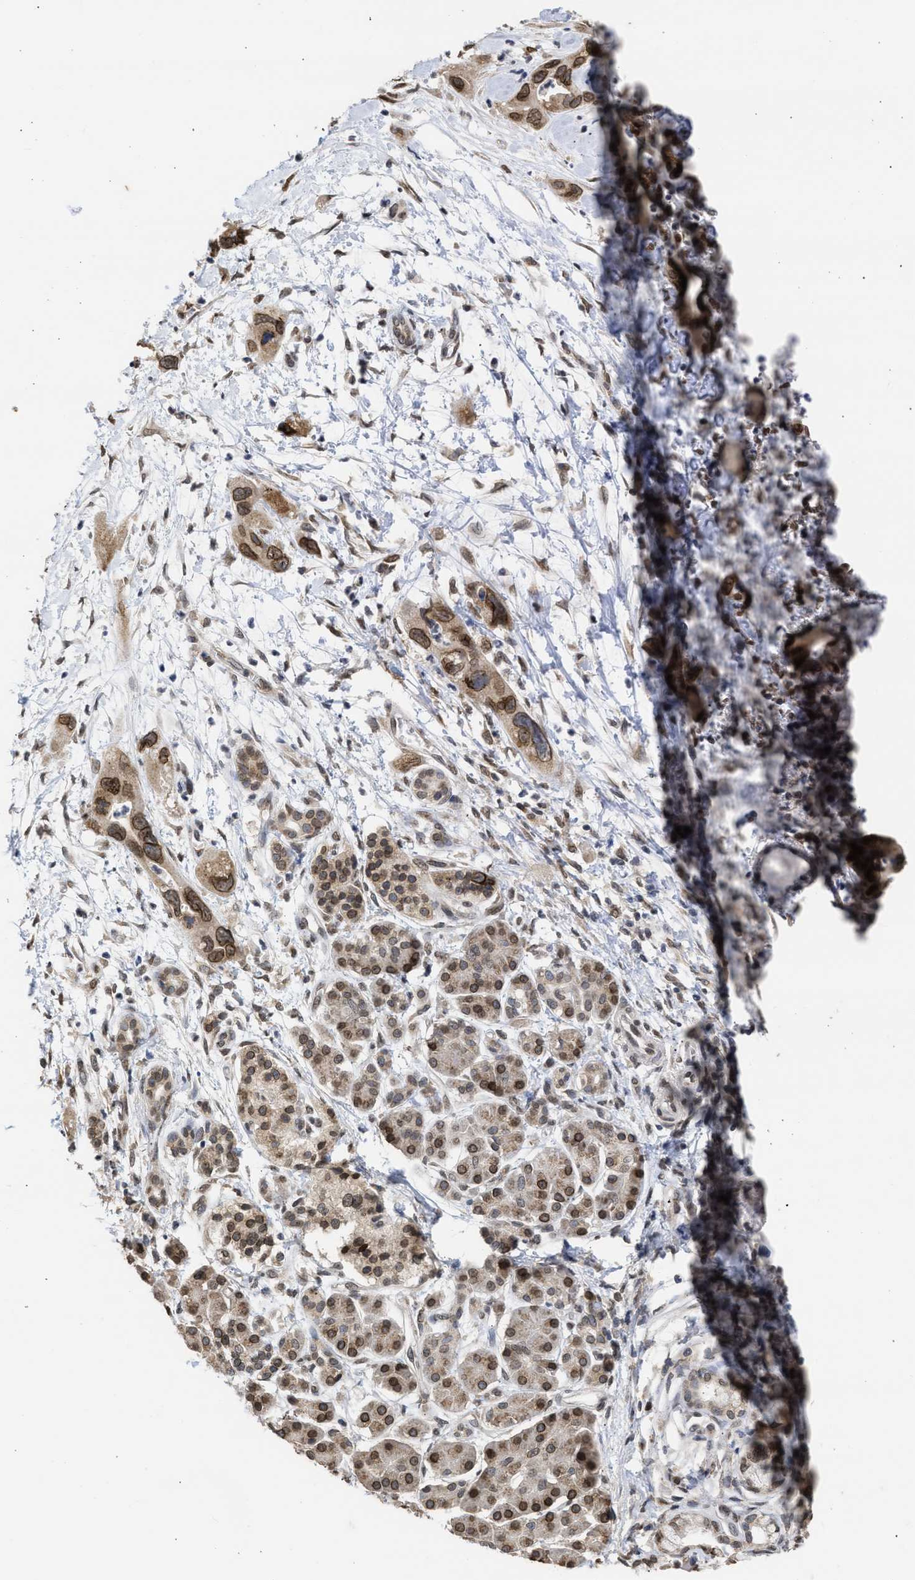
{"staining": {"intensity": "moderate", "quantity": ">75%", "location": "cytoplasmic/membranous,nuclear"}, "tissue": "pancreatic cancer", "cell_type": "Tumor cells", "image_type": "cancer", "snomed": [{"axis": "morphology", "description": "Adenocarcinoma, NOS"}, {"axis": "topography", "description": "Pancreas"}], "caption": "Brown immunohistochemical staining in human pancreatic cancer displays moderate cytoplasmic/membranous and nuclear positivity in approximately >75% of tumor cells.", "gene": "NUP35", "patient": {"sex": "female", "age": 70}}